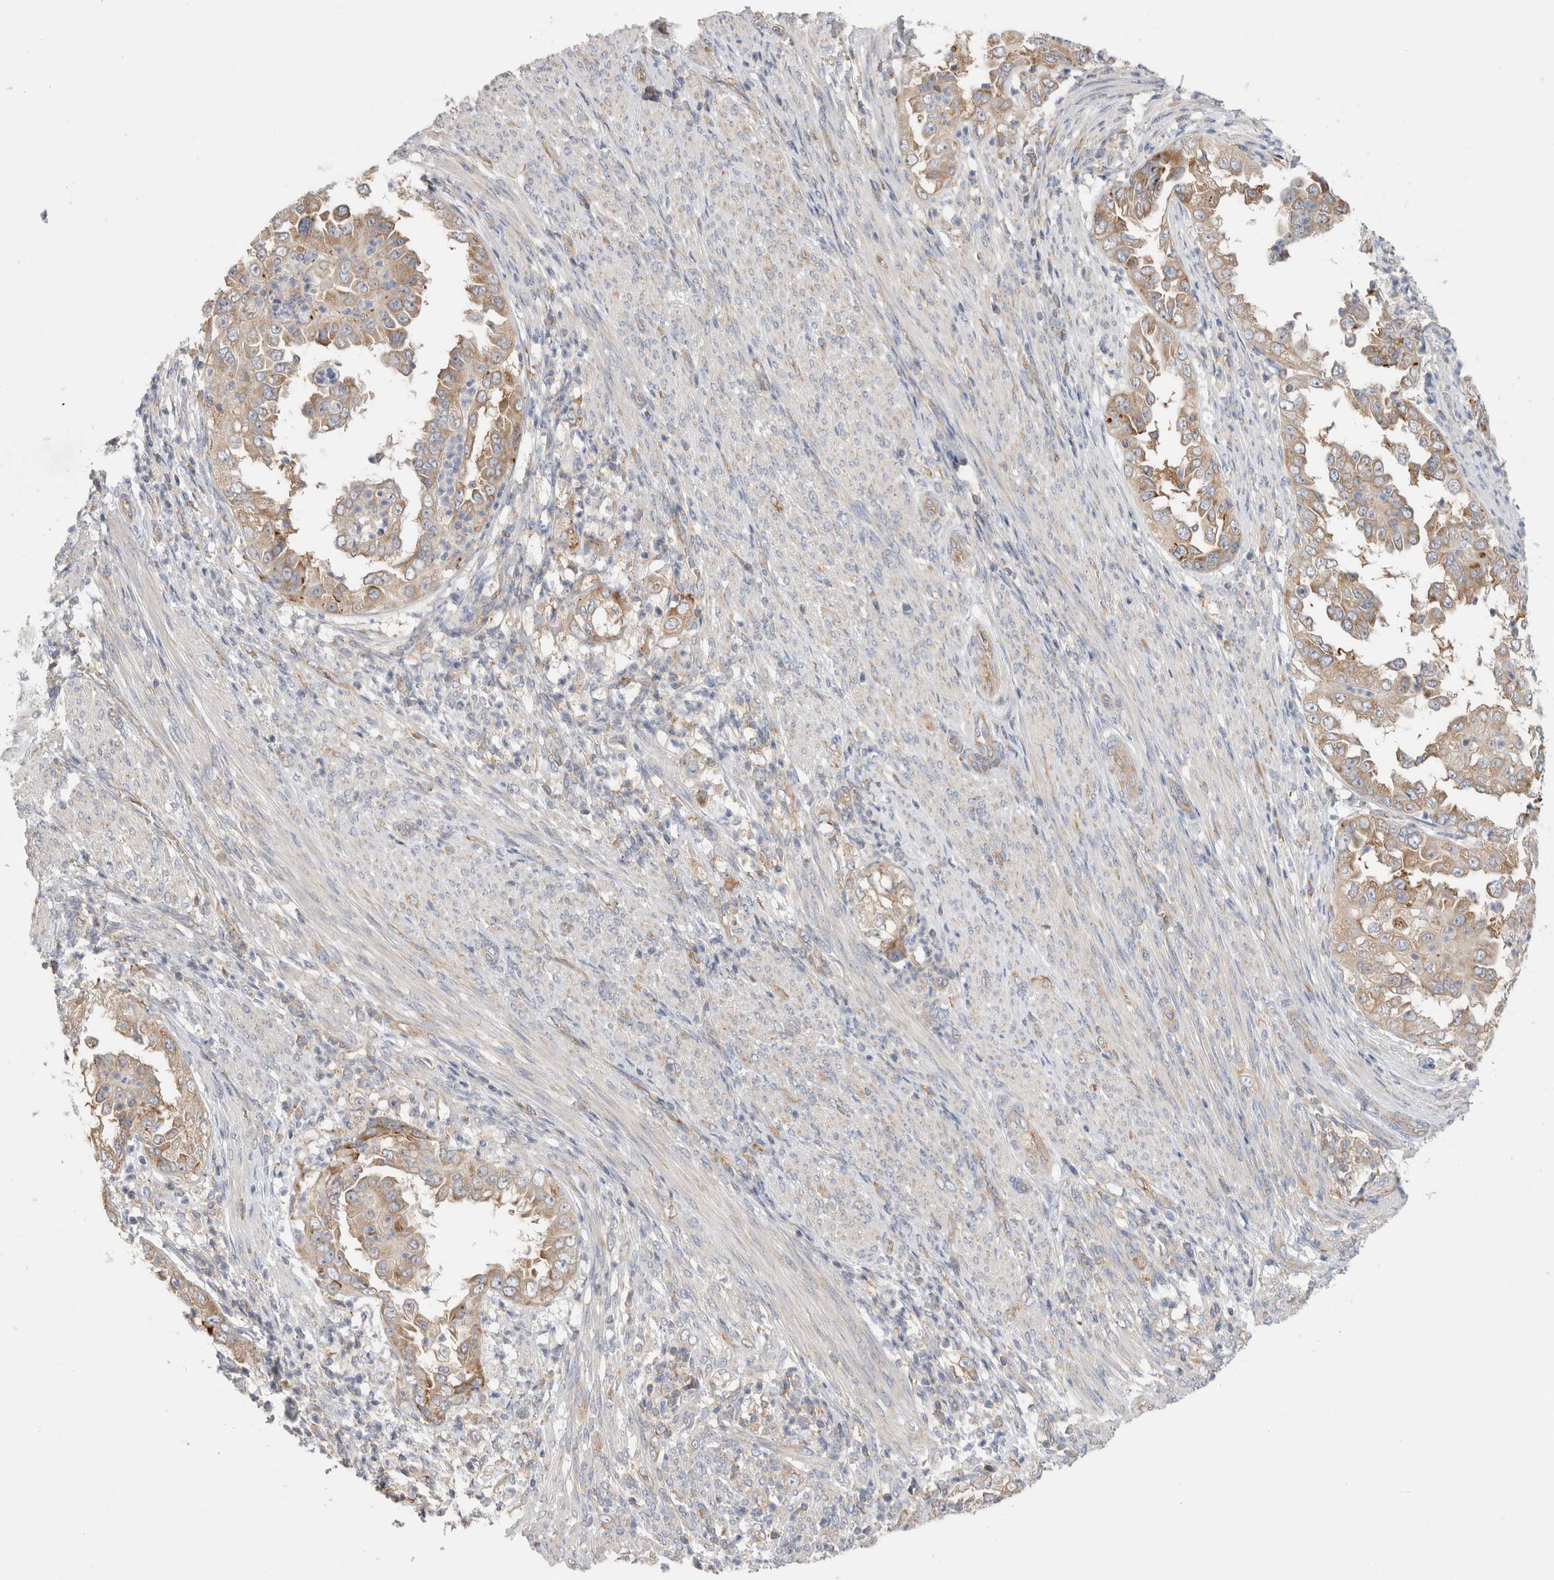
{"staining": {"intensity": "weak", "quantity": ">75%", "location": "cytoplasmic/membranous"}, "tissue": "endometrial cancer", "cell_type": "Tumor cells", "image_type": "cancer", "snomed": [{"axis": "morphology", "description": "Adenocarcinoma, NOS"}, {"axis": "topography", "description": "Endometrium"}], "caption": "Brown immunohistochemical staining in human adenocarcinoma (endometrial) shows weak cytoplasmic/membranous staining in approximately >75% of tumor cells.", "gene": "ZNF23", "patient": {"sex": "female", "age": 85}}